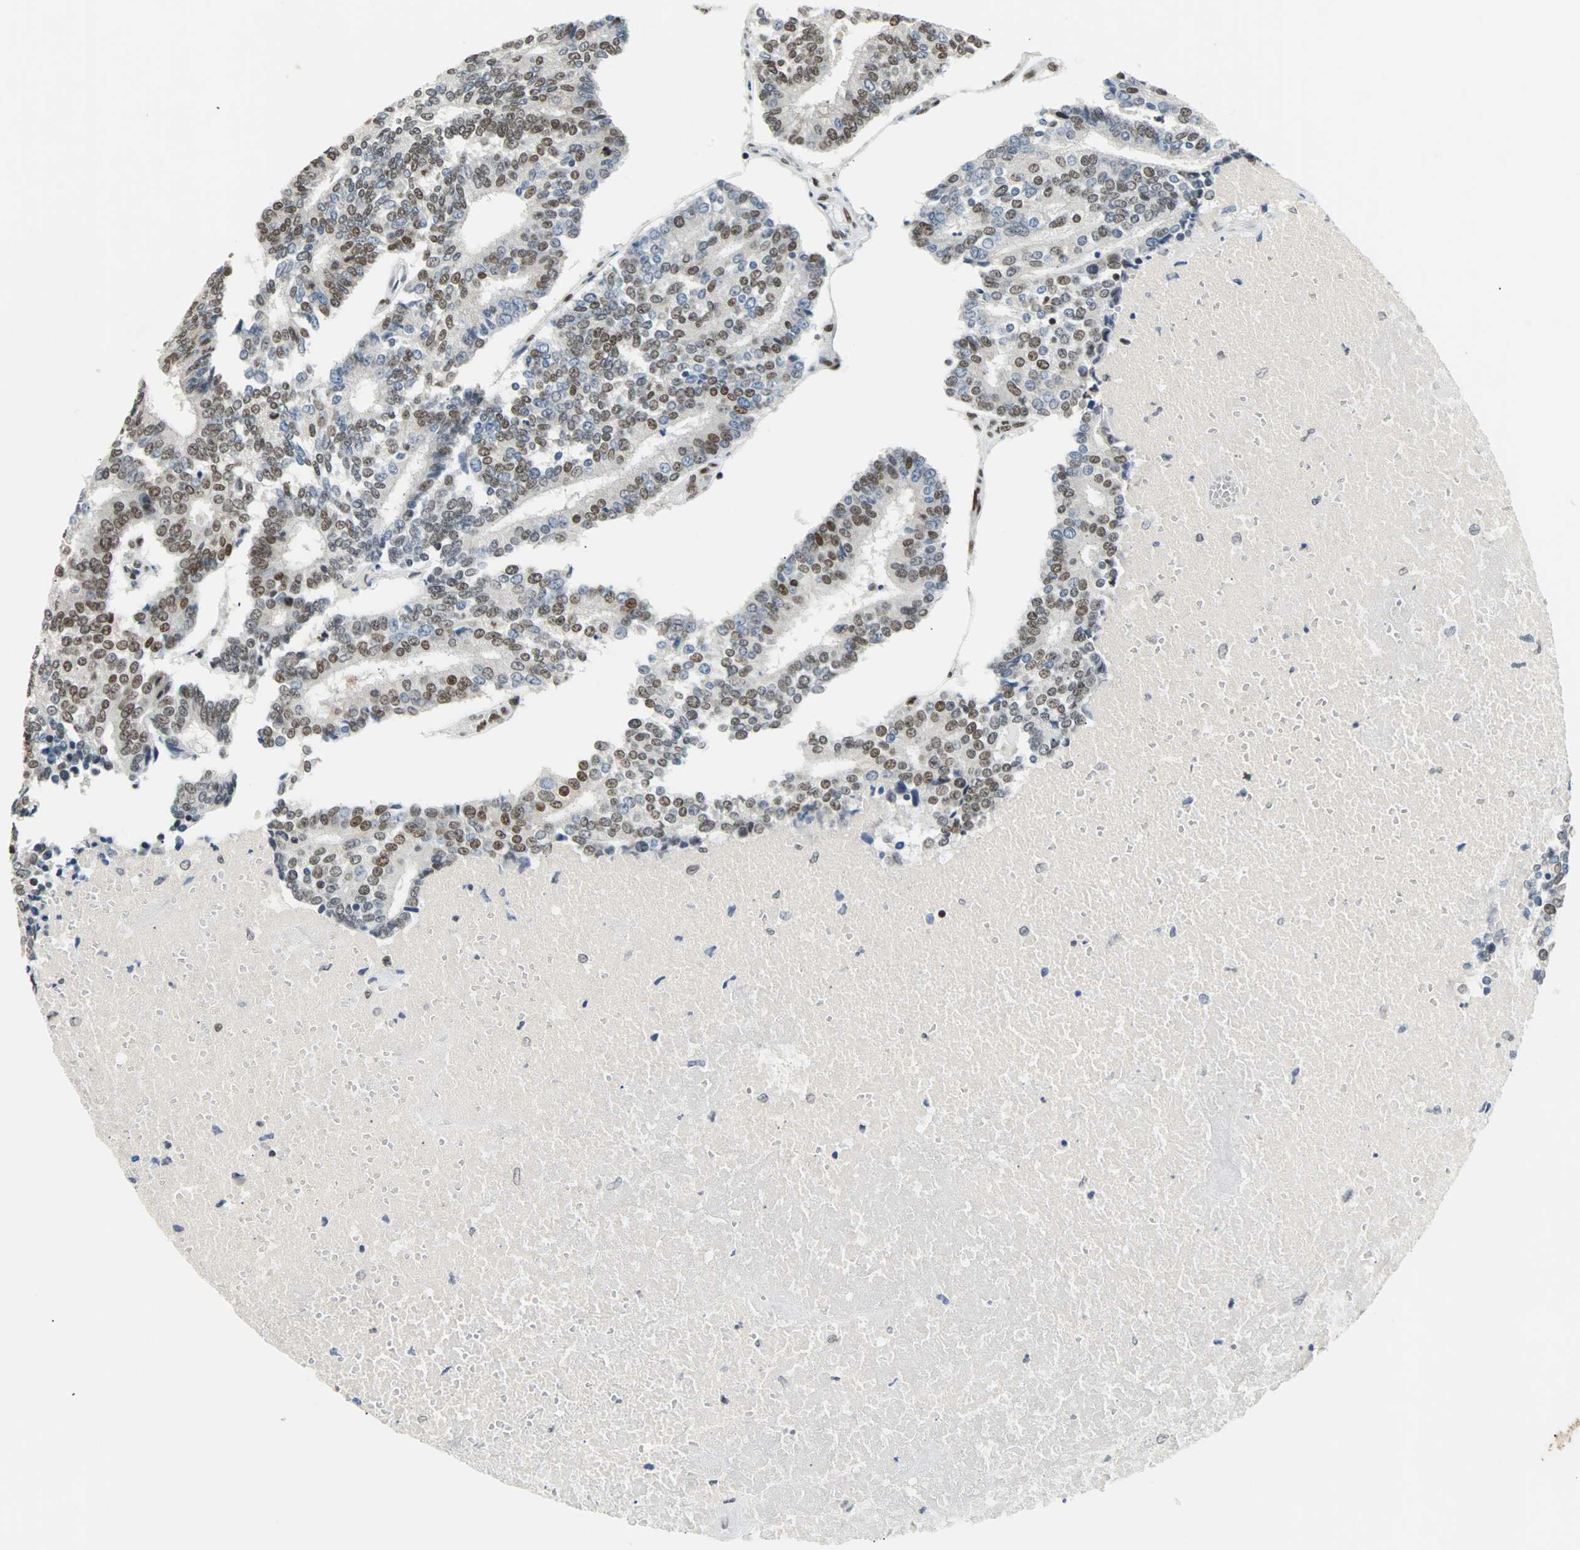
{"staining": {"intensity": "moderate", "quantity": "25%-75%", "location": "nuclear"}, "tissue": "prostate cancer", "cell_type": "Tumor cells", "image_type": "cancer", "snomed": [{"axis": "morphology", "description": "Adenocarcinoma, High grade"}, {"axis": "topography", "description": "Prostate"}], "caption": "Immunohistochemical staining of prostate cancer (high-grade adenocarcinoma) displays medium levels of moderate nuclear protein staining in about 25%-75% of tumor cells.", "gene": "GATAD2A", "patient": {"sex": "male", "age": 55}}